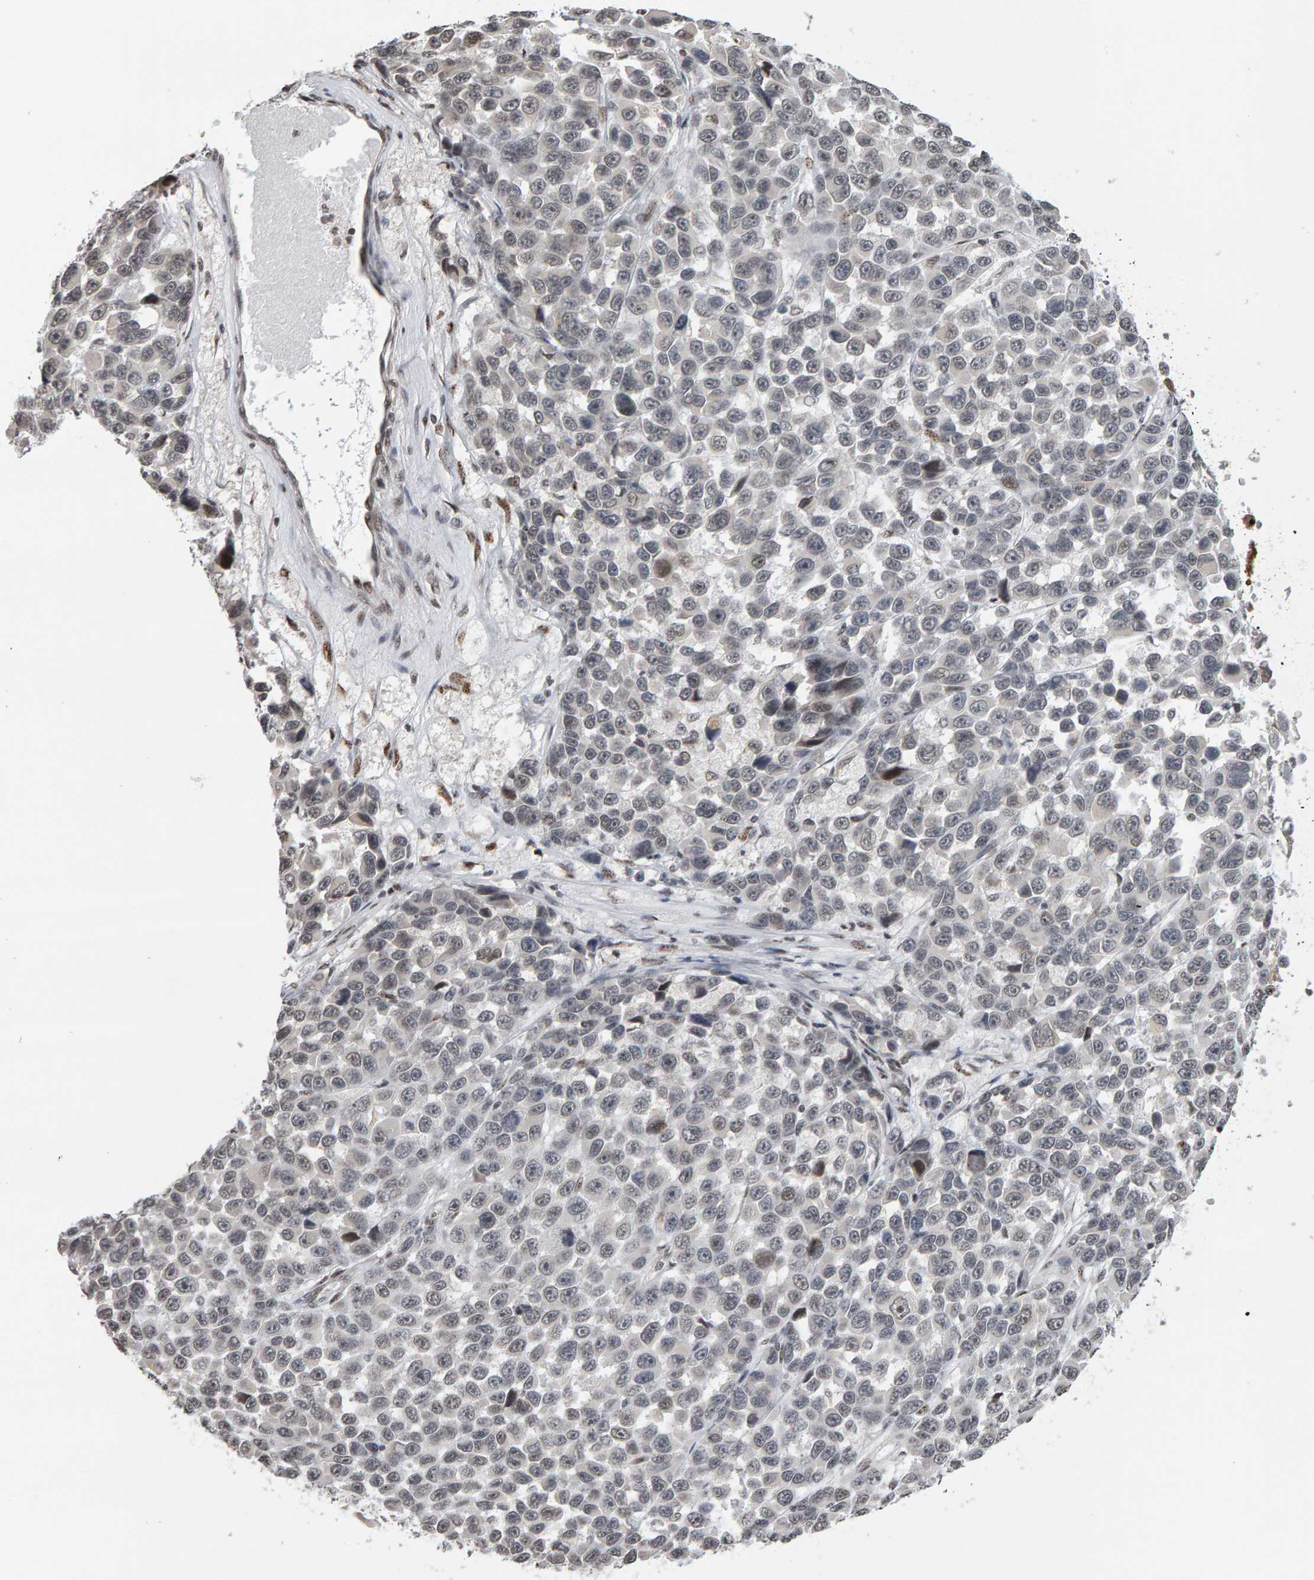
{"staining": {"intensity": "weak", "quantity": "<25%", "location": "nuclear"}, "tissue": "melanoma", "cell_type": "Tumor cells", "image_type": "cancer", "snomed": [{"axis": "morphology", "description": "Malignant melanoma, NOS"}, {"axis": "topography", "description": "Skin"}], "caption": "Photomicrograph shows no significant protein expression in tumor cells of melanoma. (Brightfield microscopy of DAB (3,3'-diaminobenzidine) immunohistochemistry (IHC) at high magnification).", "gene": "TRAM1", "patient": {"sex": "male", "age": 53}}